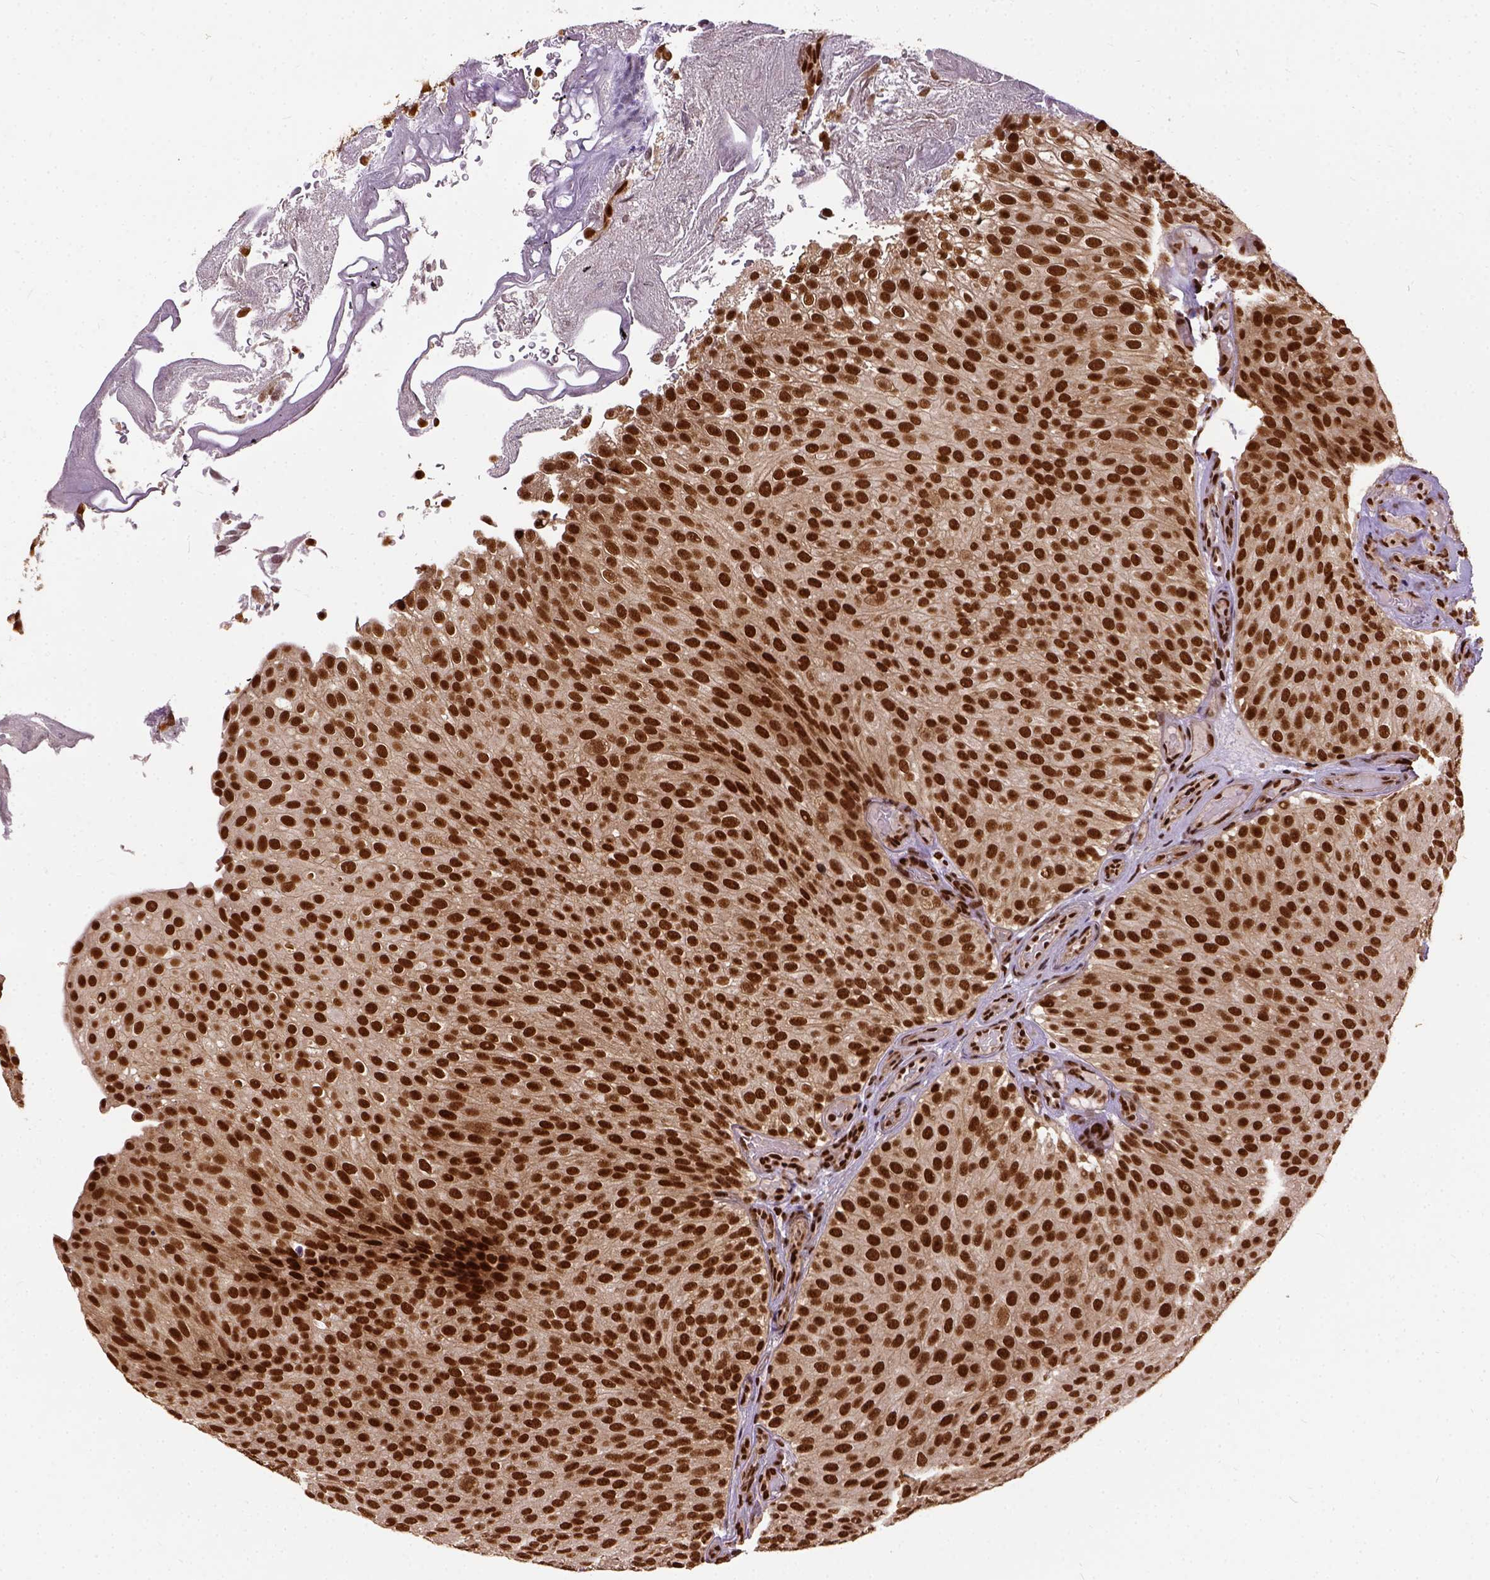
{"staining": {"intensity": "strong", "quantity": ">75%", "location": "nuclear"}, "tissue": "urothelial cancer", "cell_type": "Tumor cells", "image_type": "cancer", "snomed": [{"axis": "morphology", "description": "Urothelial carcinoma, Low grade"}, {"axis": "topography", "description": "Urinary bladder"}], "caption": "Urothelial cancer stained for a protein (brown) reveals strong nuclear positive expression in approximately >75% of tumor cells.", "gene": "NACC1", "patient": {"sex": "male", "age": 78}}